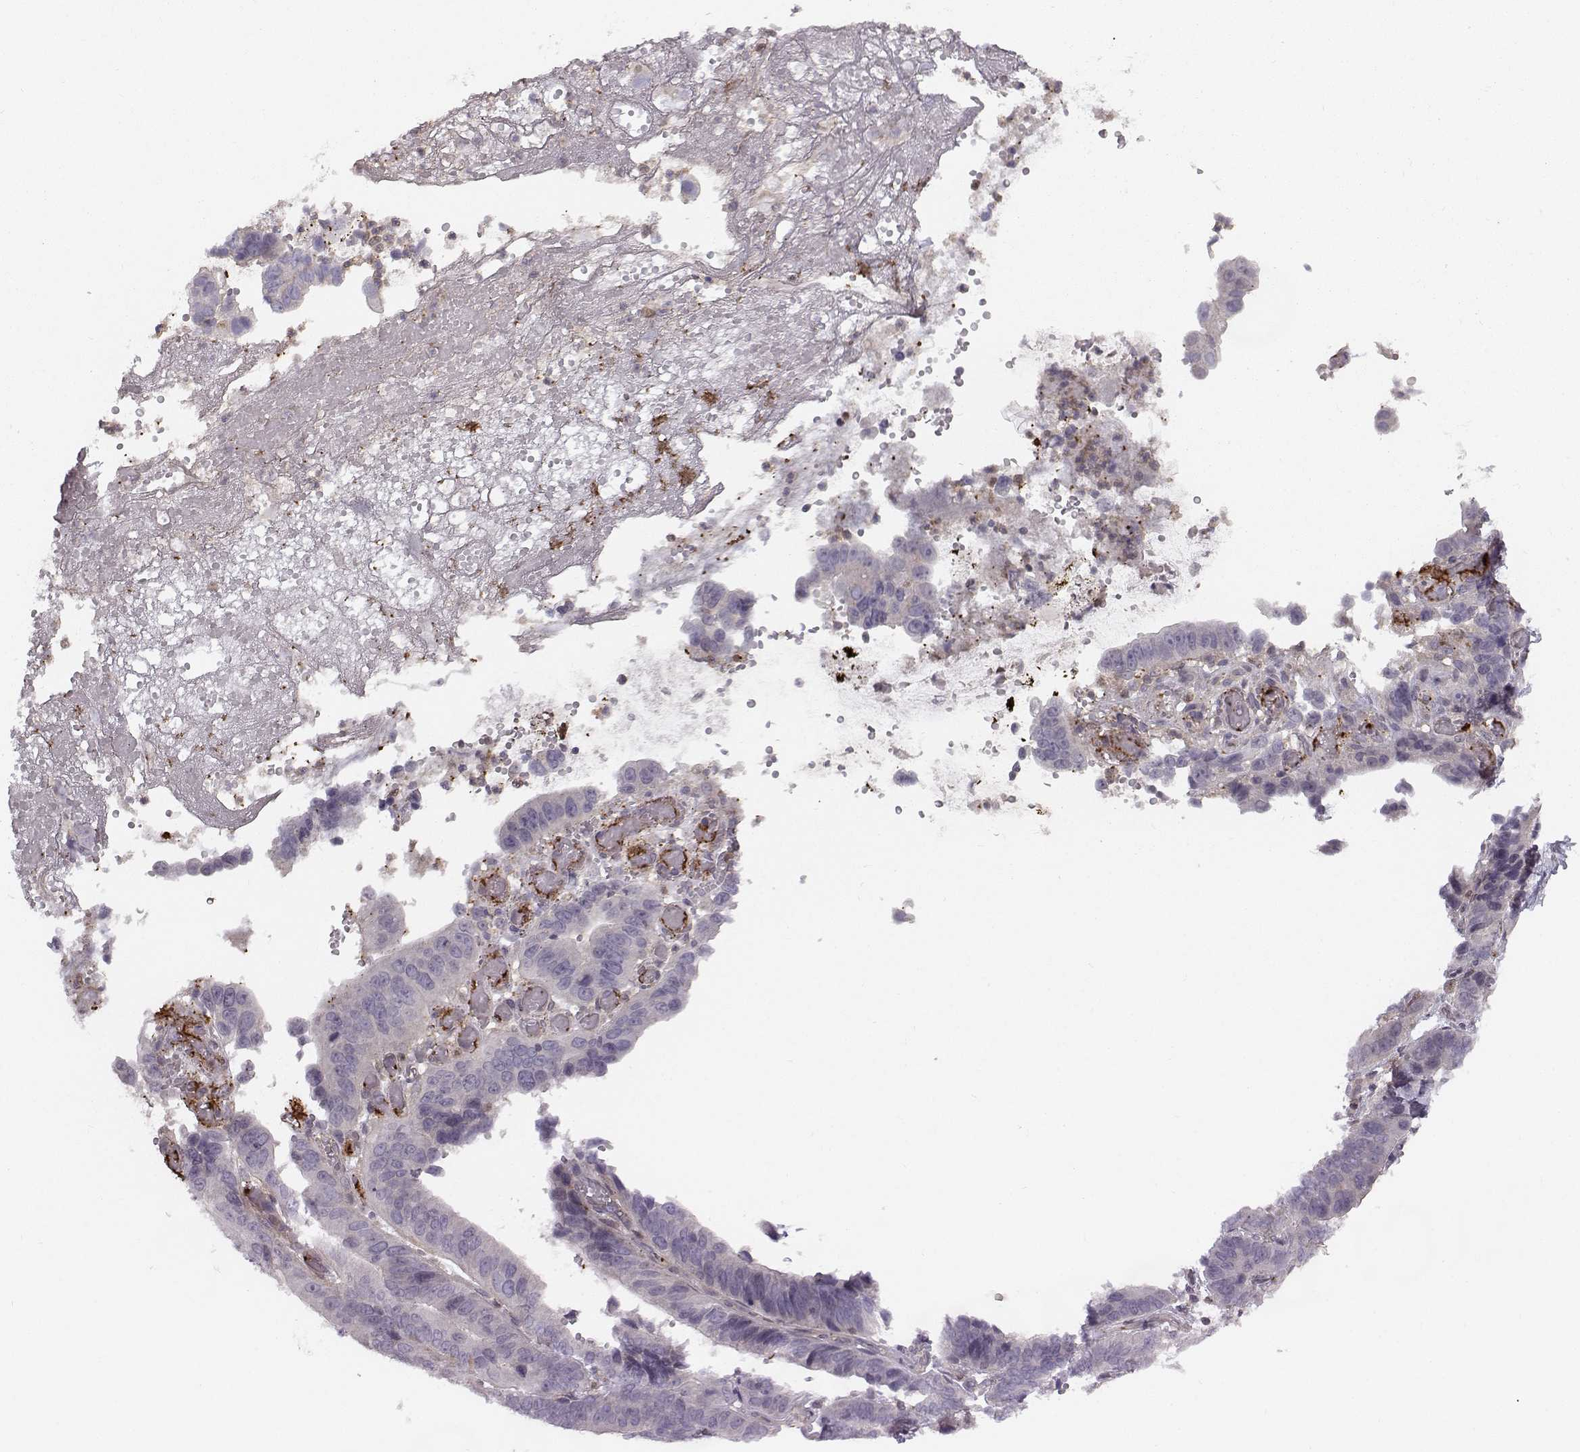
{"staining": {"intensity": "negative", "quantity": "none", "location": "none"}, "tissue": "stomach cancer", "cell_type": "Tumor cells", "image_type": "cancer", "snomed": [{"axis": "morphology", "description": "Adenocarcinoma, NOS"}, {"axis": "topography", "description": "Stomach"}], "caption": "This is a image of IHC staining of stomach adenocarcinoma, which shows no positivity in tumor cells.", "gene": "ASB16", "patient": {"sex": "male", "age": 84}}